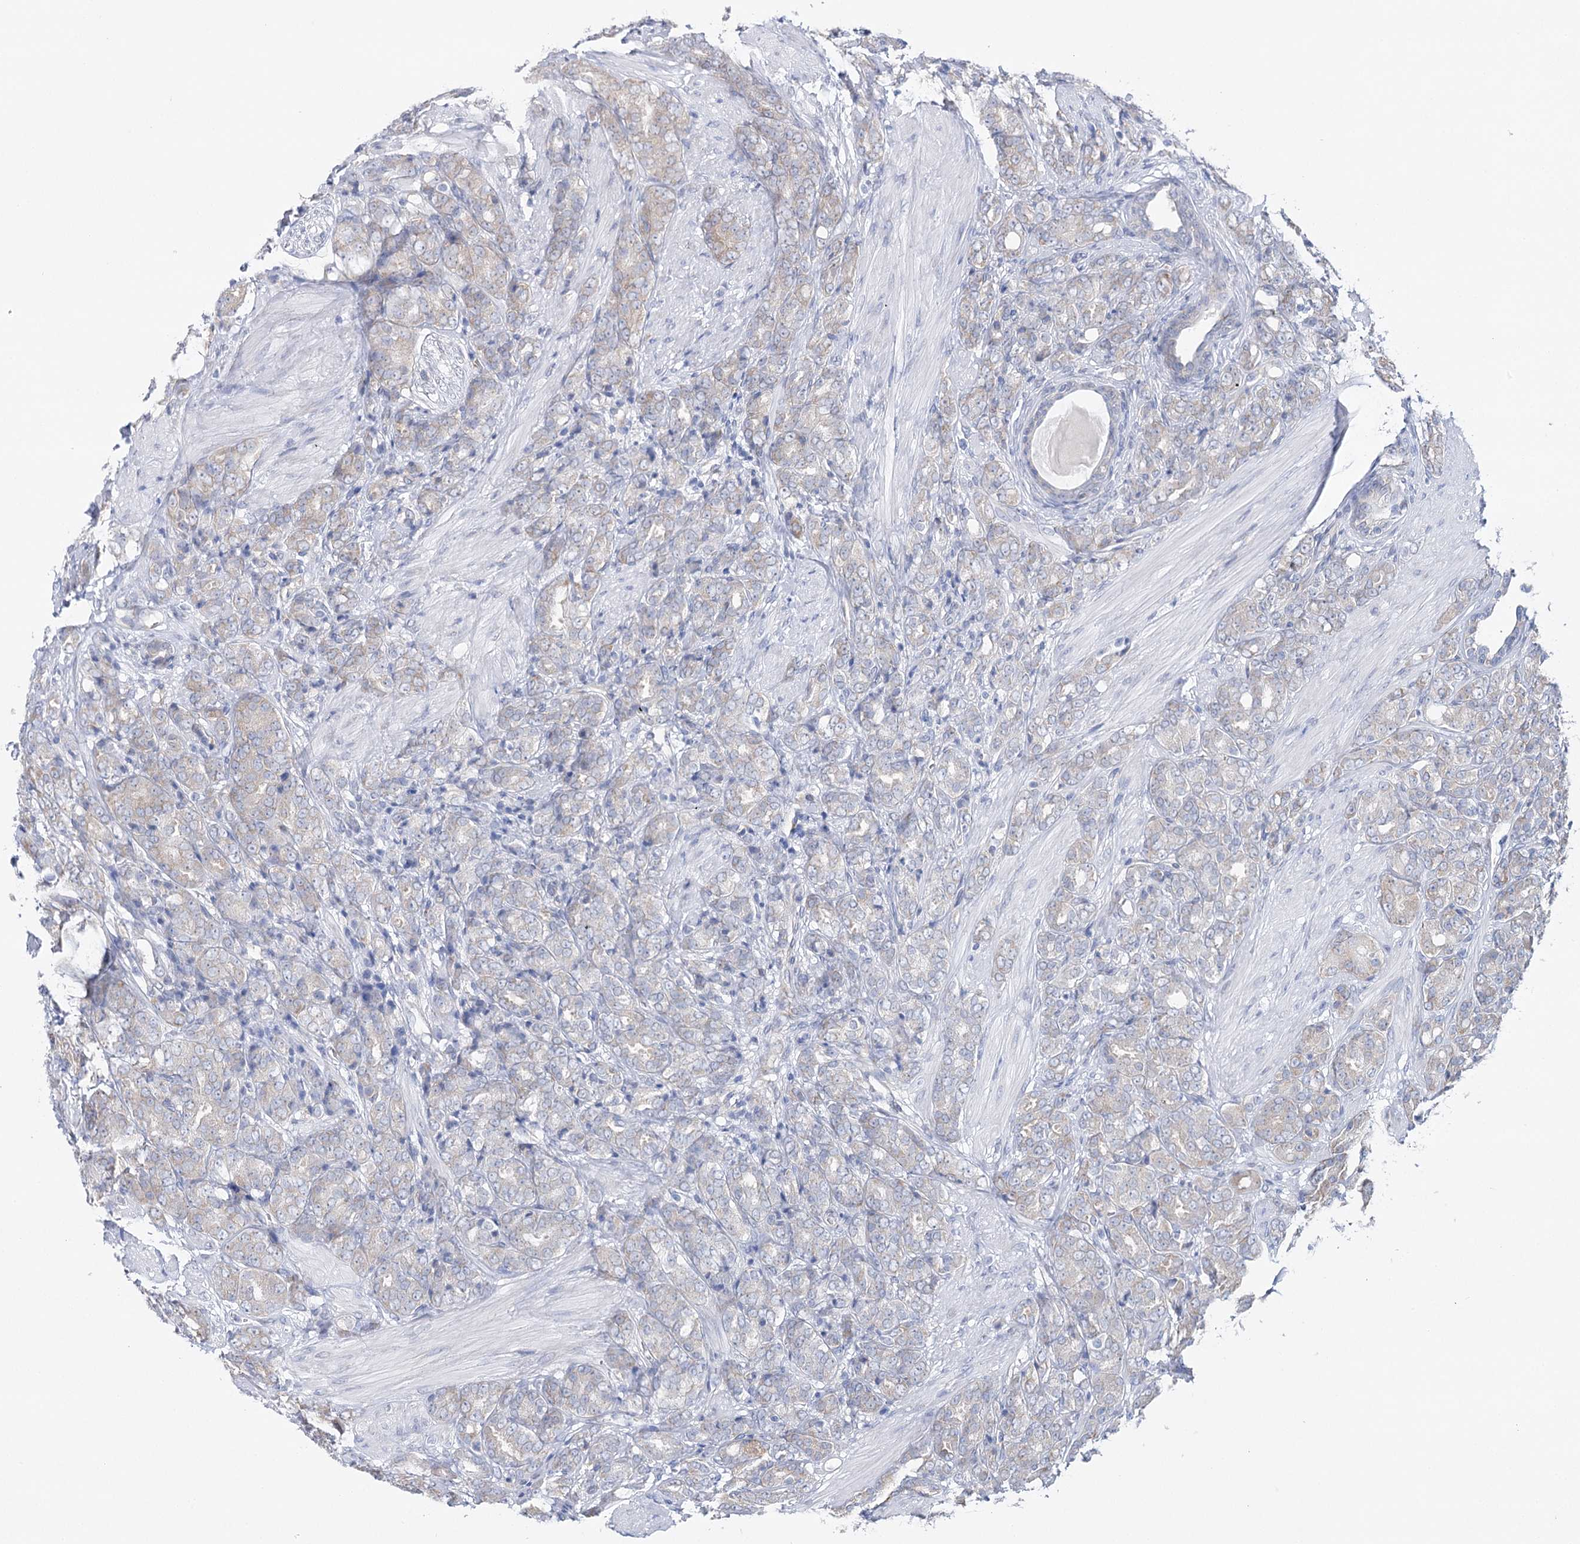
{"staining": {"intensity": "negative", "quantity": "none", "location": "none"}, "tissue": "prostate cancer", "cell_type": "Tumor cells", "image_type": "cancer", "snomed": [{"axis": "morphology", "description": "Adenocarcinoma, High grade"}, {"axis": "topography", "description": "Prostate"}], "caption": "There is no significant staining in tumor cells of prostate high-grade adenocarcinoma.", "gene": "CSN3", "patient": {"sex": "male", "age": 62}}